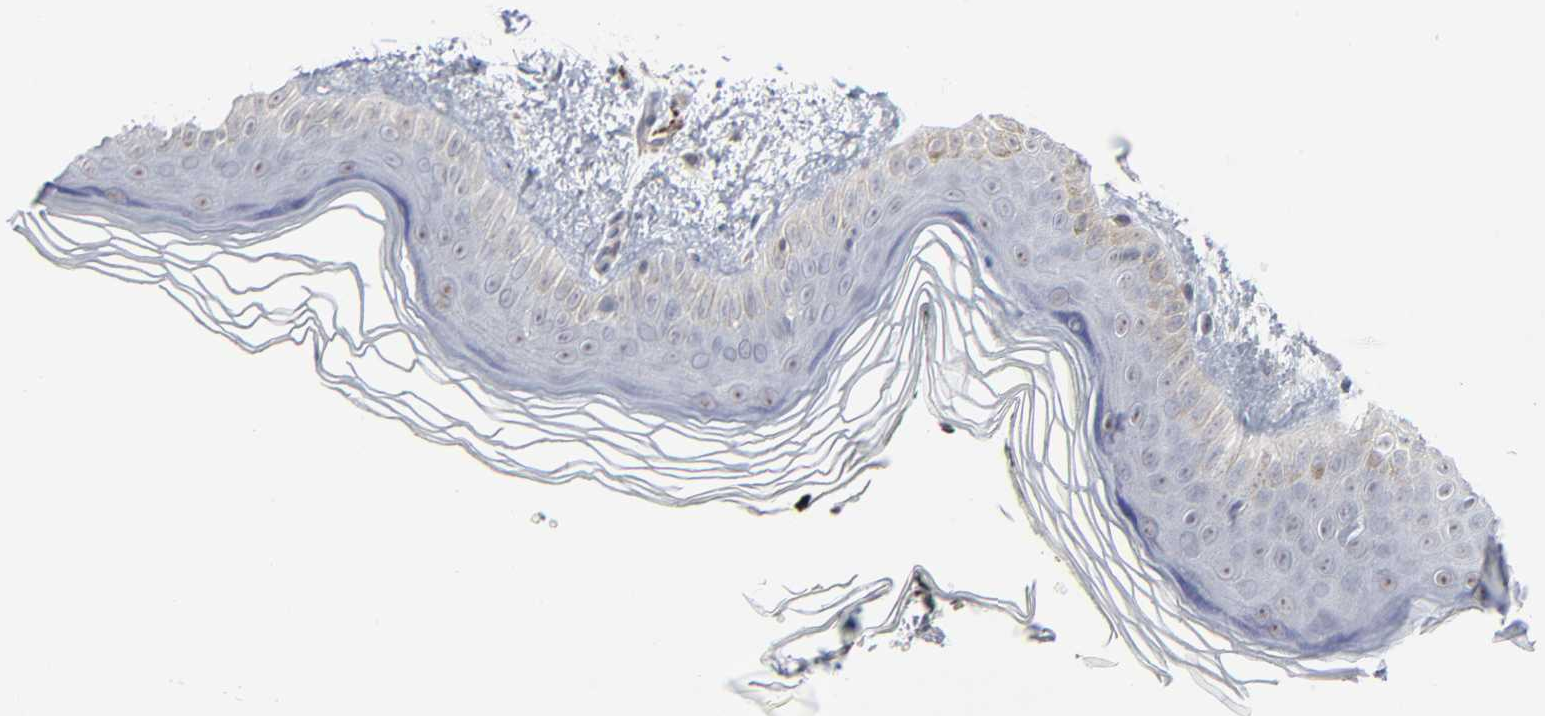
{"staining": {"intensity": "weak", "quantity": "25%-75%", "location": "cytoplasmic/membranous"}, "tissue": "skin", "cell_type": "Fibroblasts", "image_type": "normal", "snomed": [{"axis": "morphology", "description": "Normal tissue, NOS"}, {"axis": "topography", "description": "Skin"}], "caption": "IHC micrograph of unremarkable skin: human skin stained using immunohistochemistry (IHC) displays low levels of weak protein expression localized specifically in the cytoplasmic/membranous of fibroblasts, appearing as a cytoplasmic/membranous brown color.", "gene": "POMT2", "patient": {"sex": "female", "age": 19}}